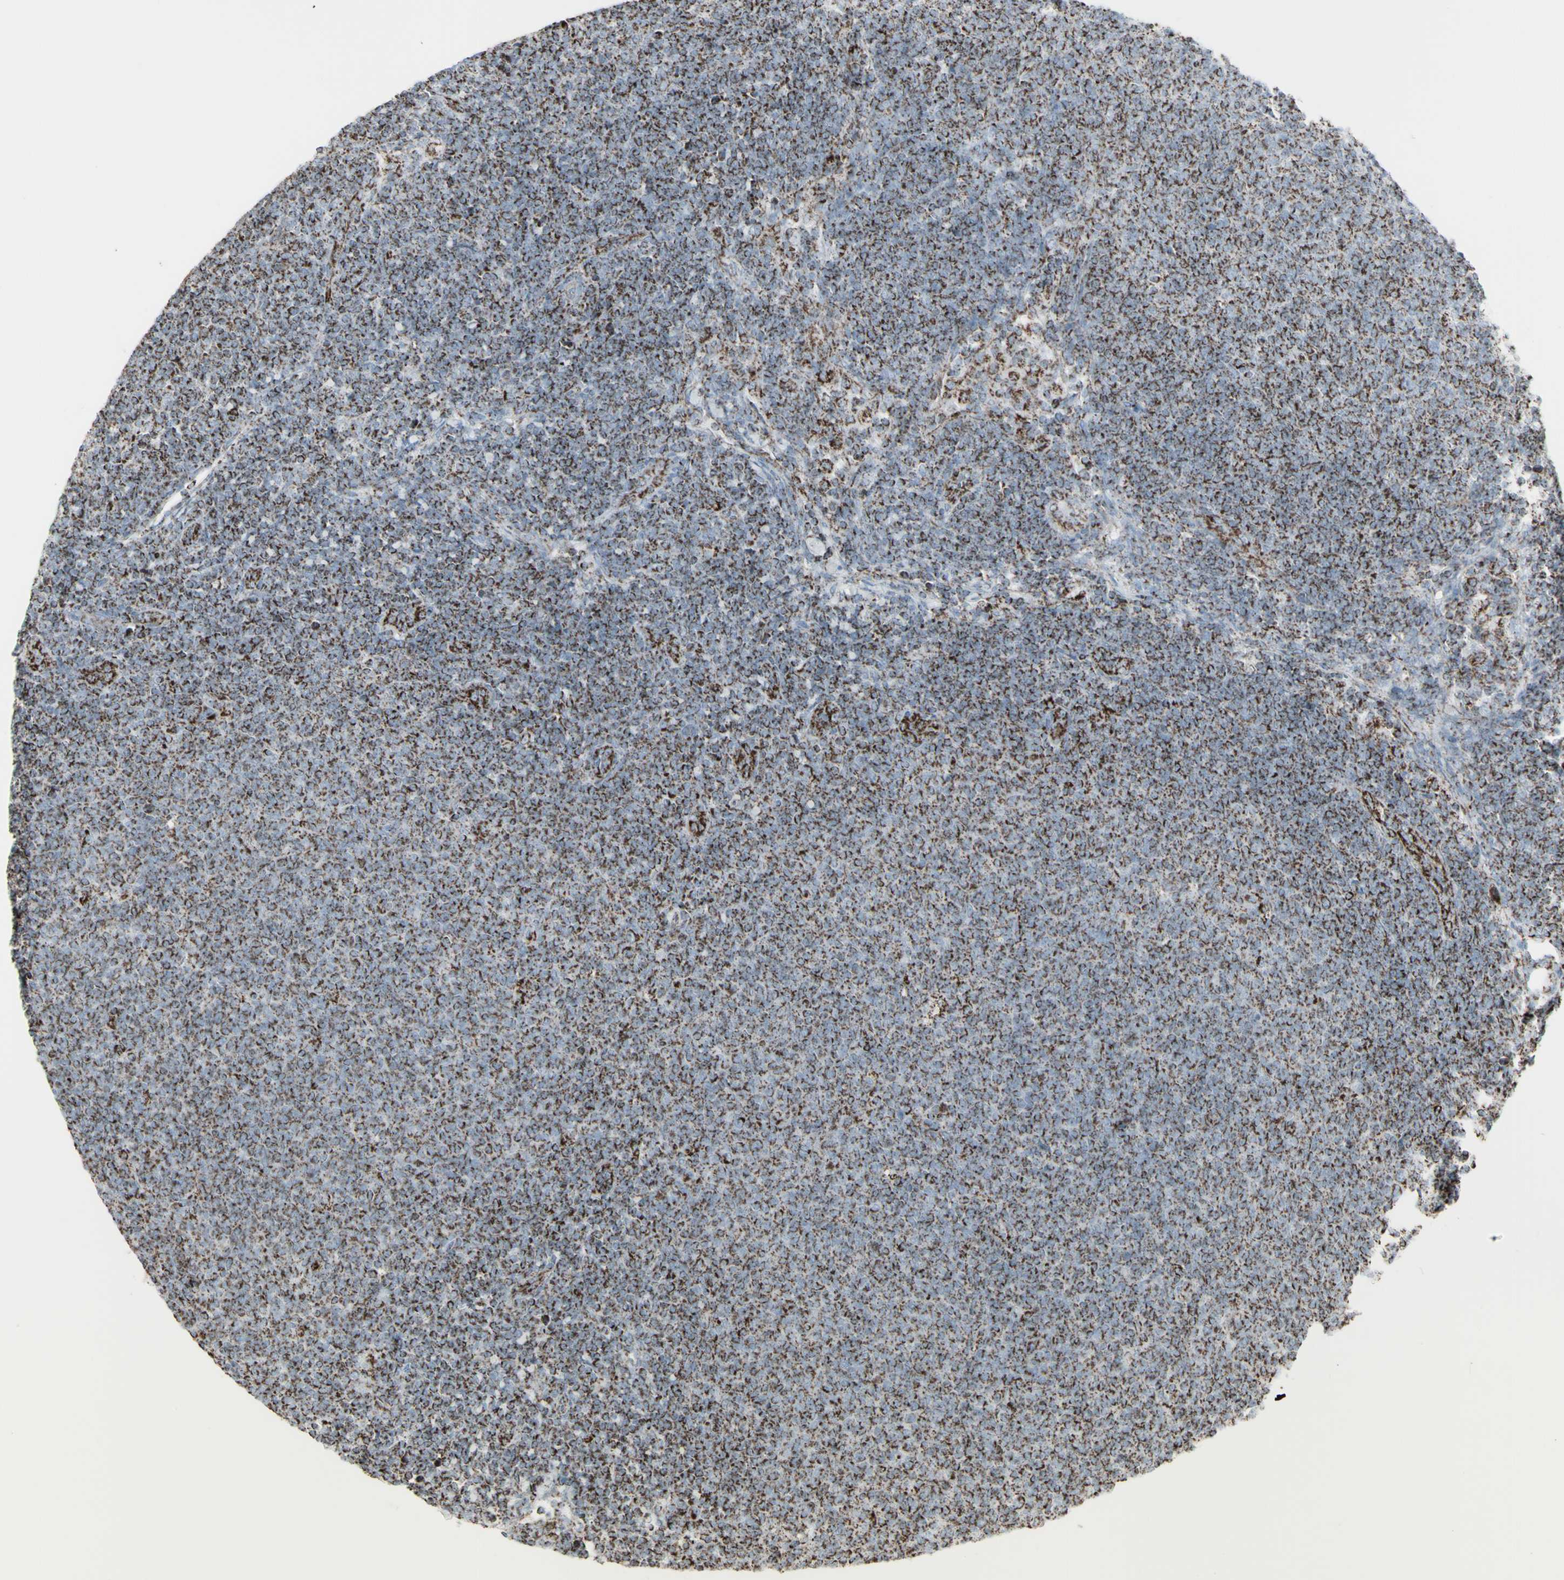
{"staining": {"intensity": "strong", "quantity": ">75%", "location": "cytoplasmic/membranous"}, "tissue": "lymphoma", "cell_type": "Tumor cells", "image_type": "cancer", "snomed": [{"axis": "morphology", "description": "Malignant lymphoma, non-Hodgkin's type, Low grade"}, {"axis": "topography", "description": "Lymph node"}], "caption": "High-magnification brightfield microscopy of lymphoma stained with DAB (brown) and counterstained with hematoxylin (blue). tumor cells exhibit strong cytoplasmic/membranous staining is present in about>75% of cells. (brown staining indicates protein expression, while blue staining denotes nuclei).", "gene": "PLGRKT", "patient": {"sex": "male", "age": 66}}